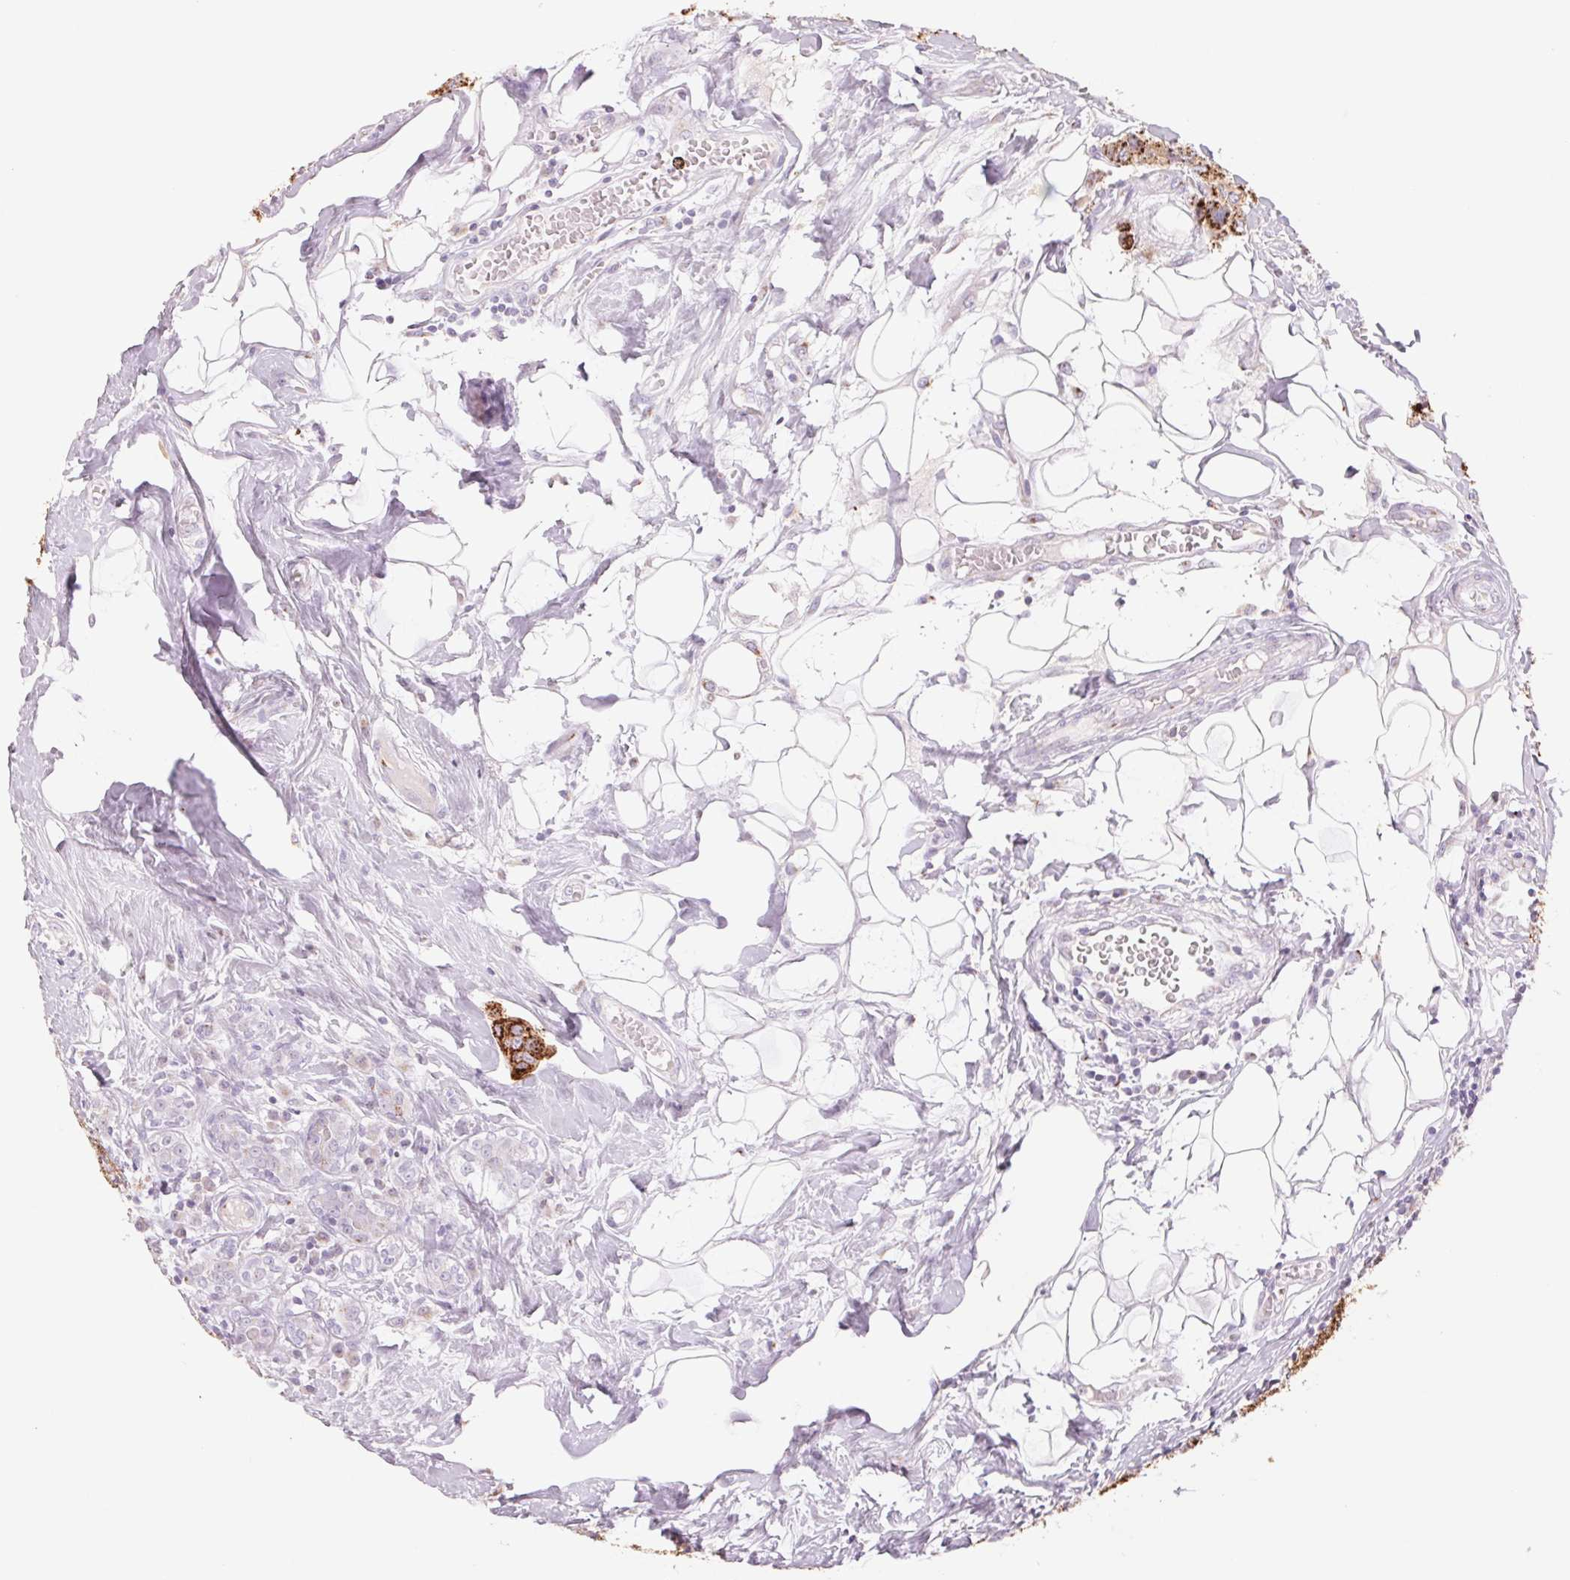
{"staining": {"intensity": "strong", "quantity": ">75%", "location": "cytoplasmic/membranous"}, "tissue": "breast cancer", "cell_type": "Tumor cells", "image_type": "cancer", "snomed": [{"axis": "morphology", "description": "Duct carcinoma"}, {"axis": "topography", "description": "Breast"}], "caption": "Immunohistochemical staining of breast cancer demonstrates high levels of strong cytoplasmic/membranous positivity in approximately >75% of tumor cells.", "gene": "GALNT7", "patient": {"sex": "female", "age": 43}}